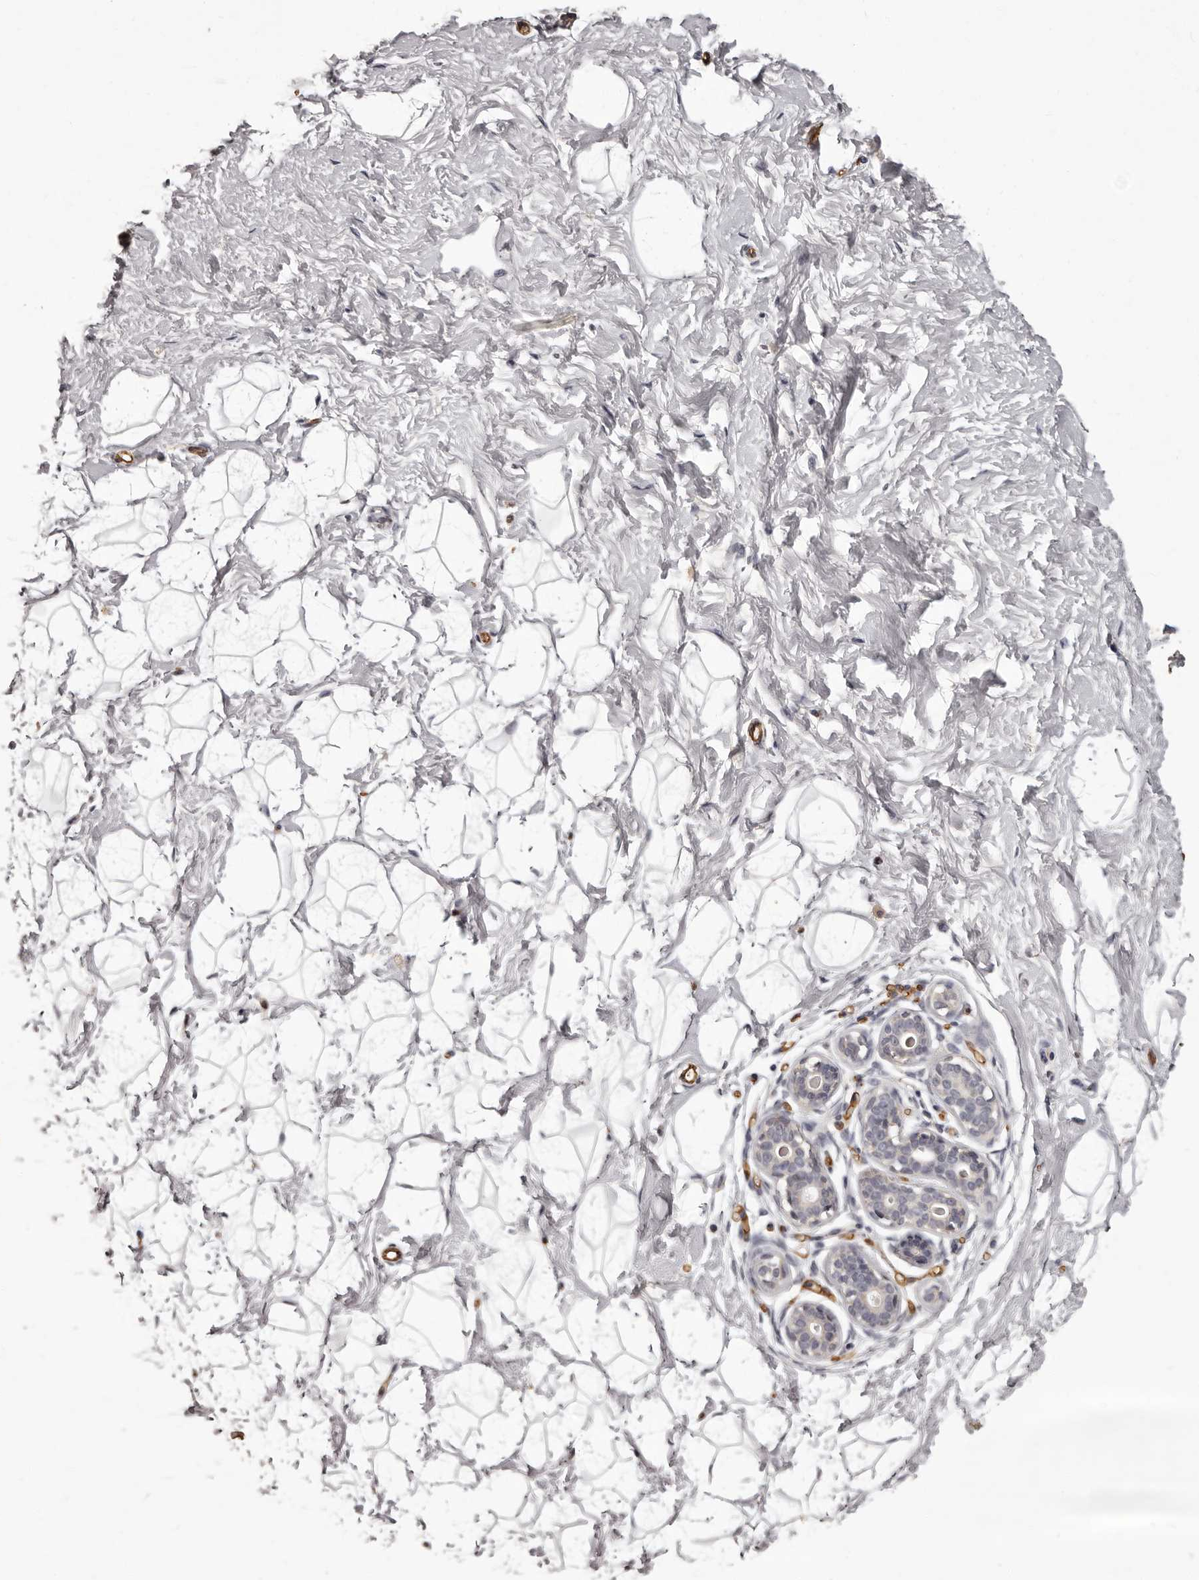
{"staining": {"intensity": "negative", "quantity": "none", "location": "none"}, "tissue": "breast", "cell_type": "Adipocytes", "image_type": "normal", "snomed": [{"axis": "morphology", "description": "Normal tissue, NOS"}, {"axis": "morphology", "description": "Adenoma, NOS"}, {"axis": "topography", "description": "Breast"}], "caption": "The immunohistochemistry (IHC) photomicrograph has no significant positivity in adipocytes of breast.", "gene": "GPR78", "patient": {"sex": "female", "age": 23}}